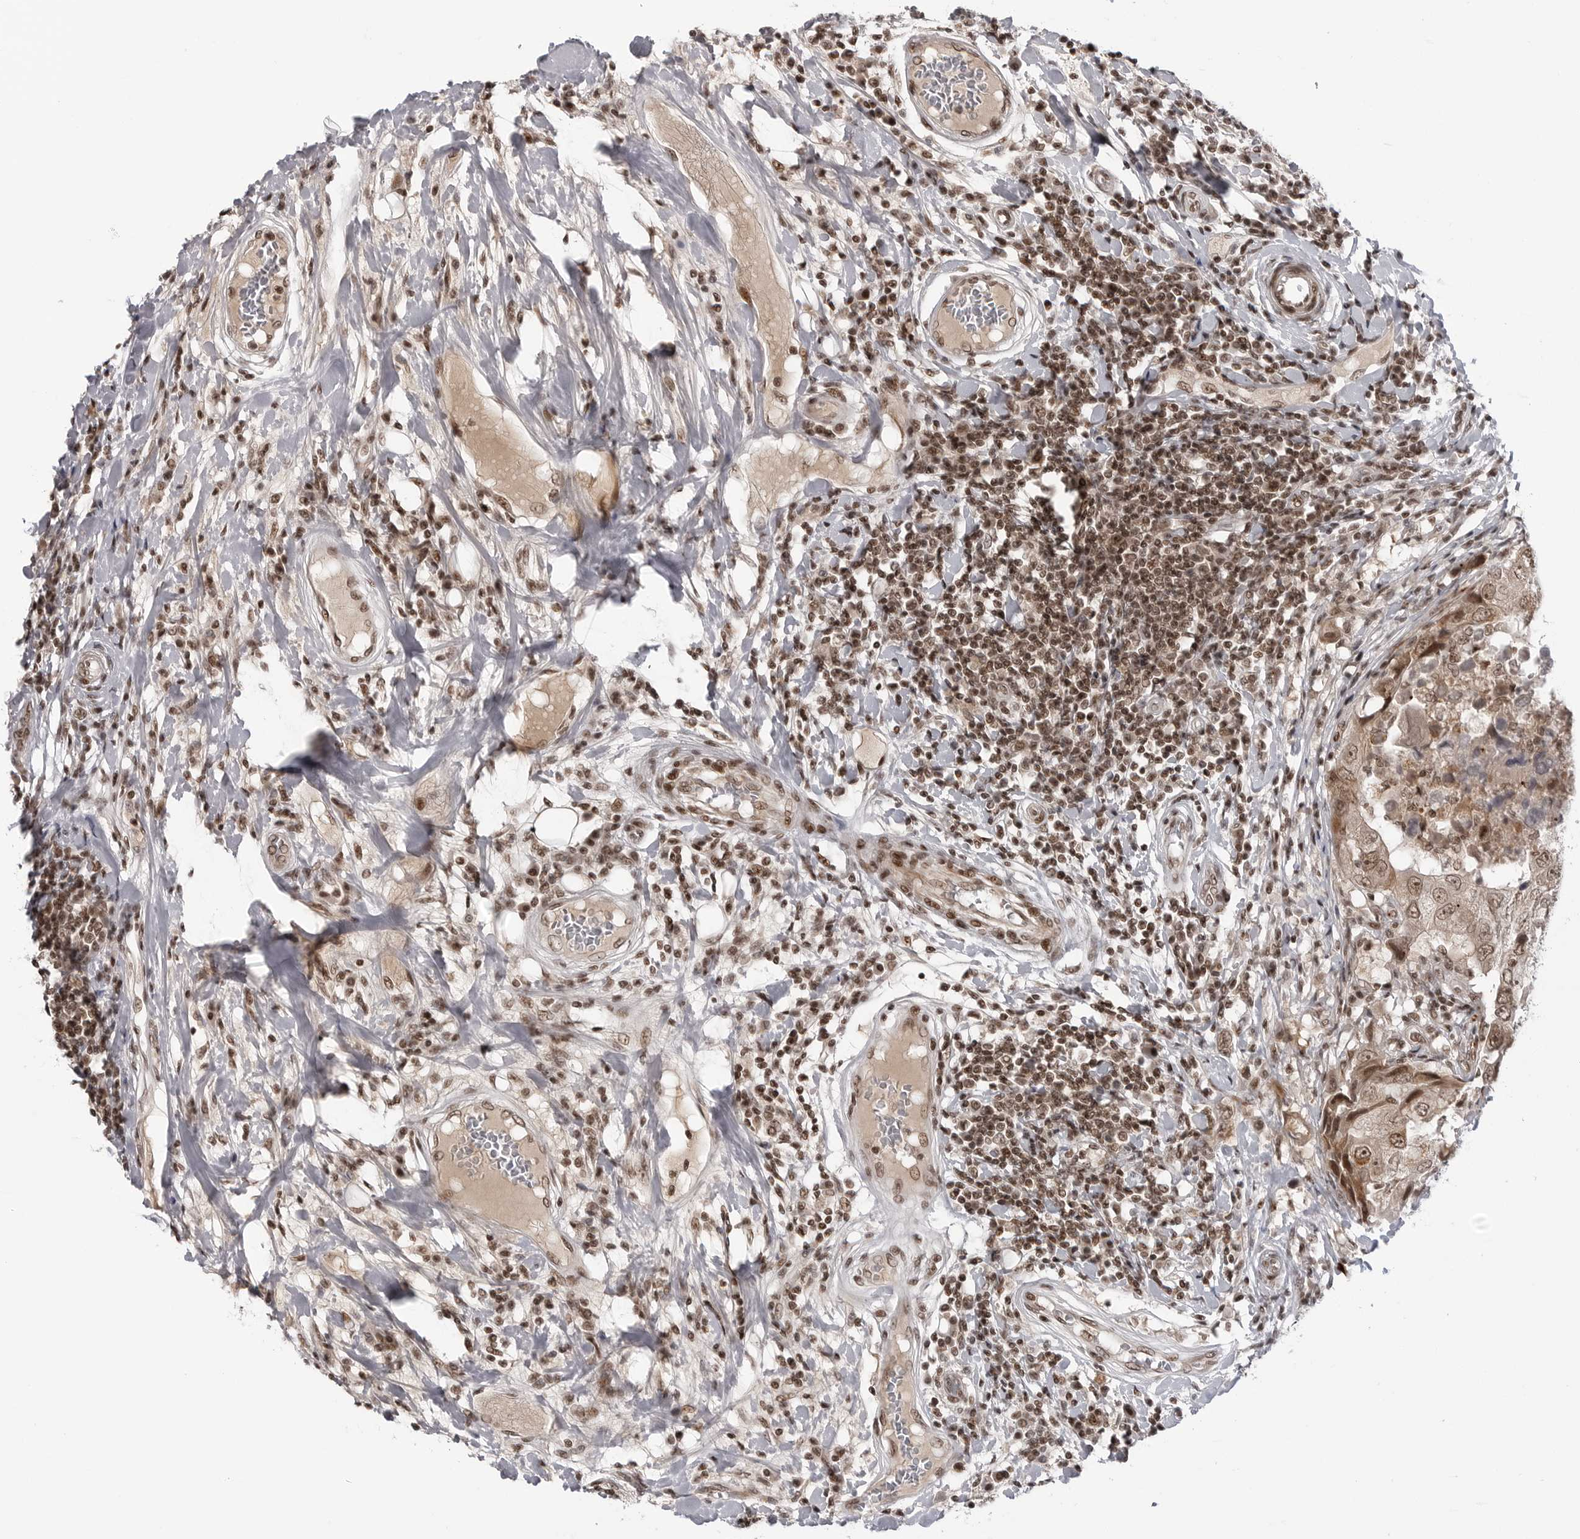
{"staining": {"intensity": "moderate", "quantity": ">75%", "location": "cytoplasmic/membranous,nuclear"}, "tissue": "breast cancer", "cell_type": "Tumor cells", "image_type": "cancer", "snomed": [{"axis": "morphology", "description": "Duct carcinoma"}, {"axis": "topography", "description": "Breast"}], "caption": "A medium amount of moderate cytoplasmic/membranous and nuclear staining is seen in about >75% of tumor cells in breast infiltrating ductal carcinoma tissue.", "gene": "TRIM66", "patient": {"sex": "female", "age": 27}}